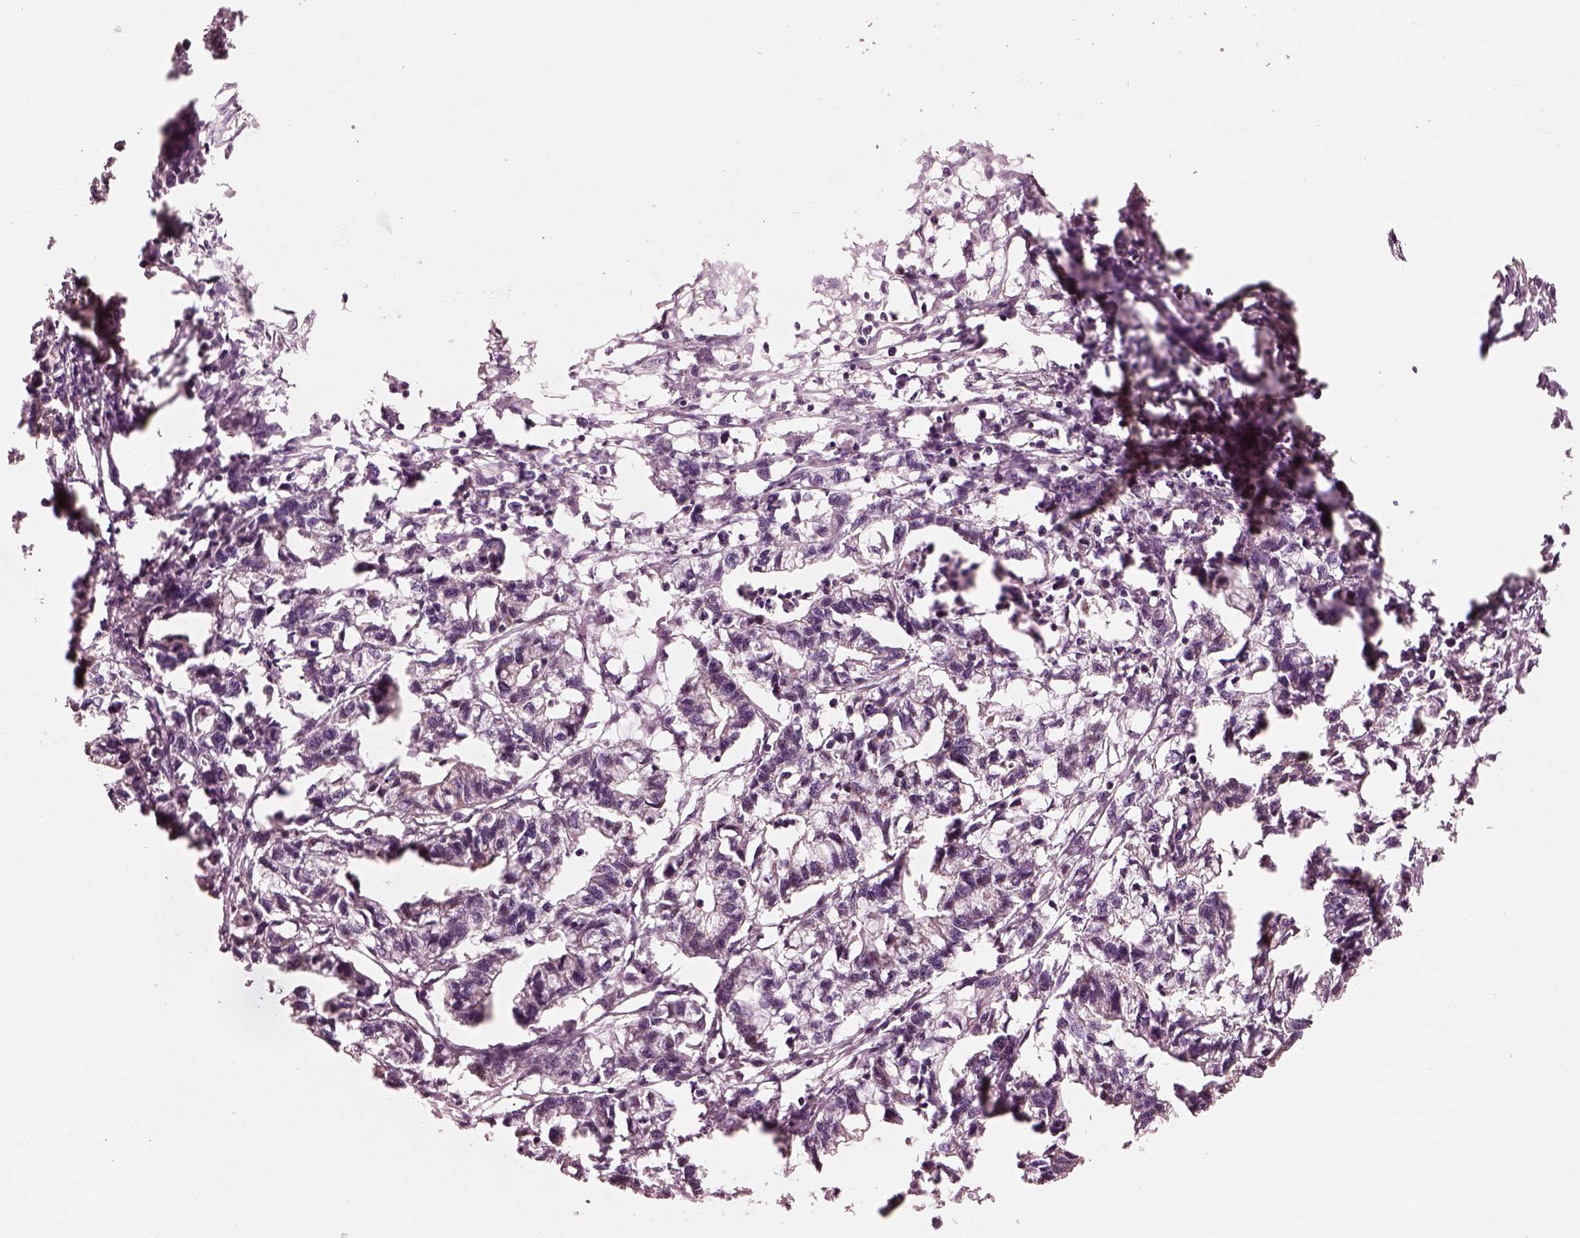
{"staining": {"intensity": "negative", "quantity": "none", "location": "none"}, "tissue": "stomach cancer", "cell_type": "Tumor cells", "image_type": "cancer", "snomed": [{"axis": "morphology", "description": "Adenocarcinoma, NOS"}, {"axis": "topography", "description": "Stomach"}], "caption": "IHC photomicrograph of stomach cancer stained for a protein (brown), which displays no positivity in tumor cells. (Stains: DAB IHC with hematoxylin counter stain, Microscopy: brightfield microscopy at high magnification).", "gene": "STK33", "patient": {"sex": "male", "age": 83}}